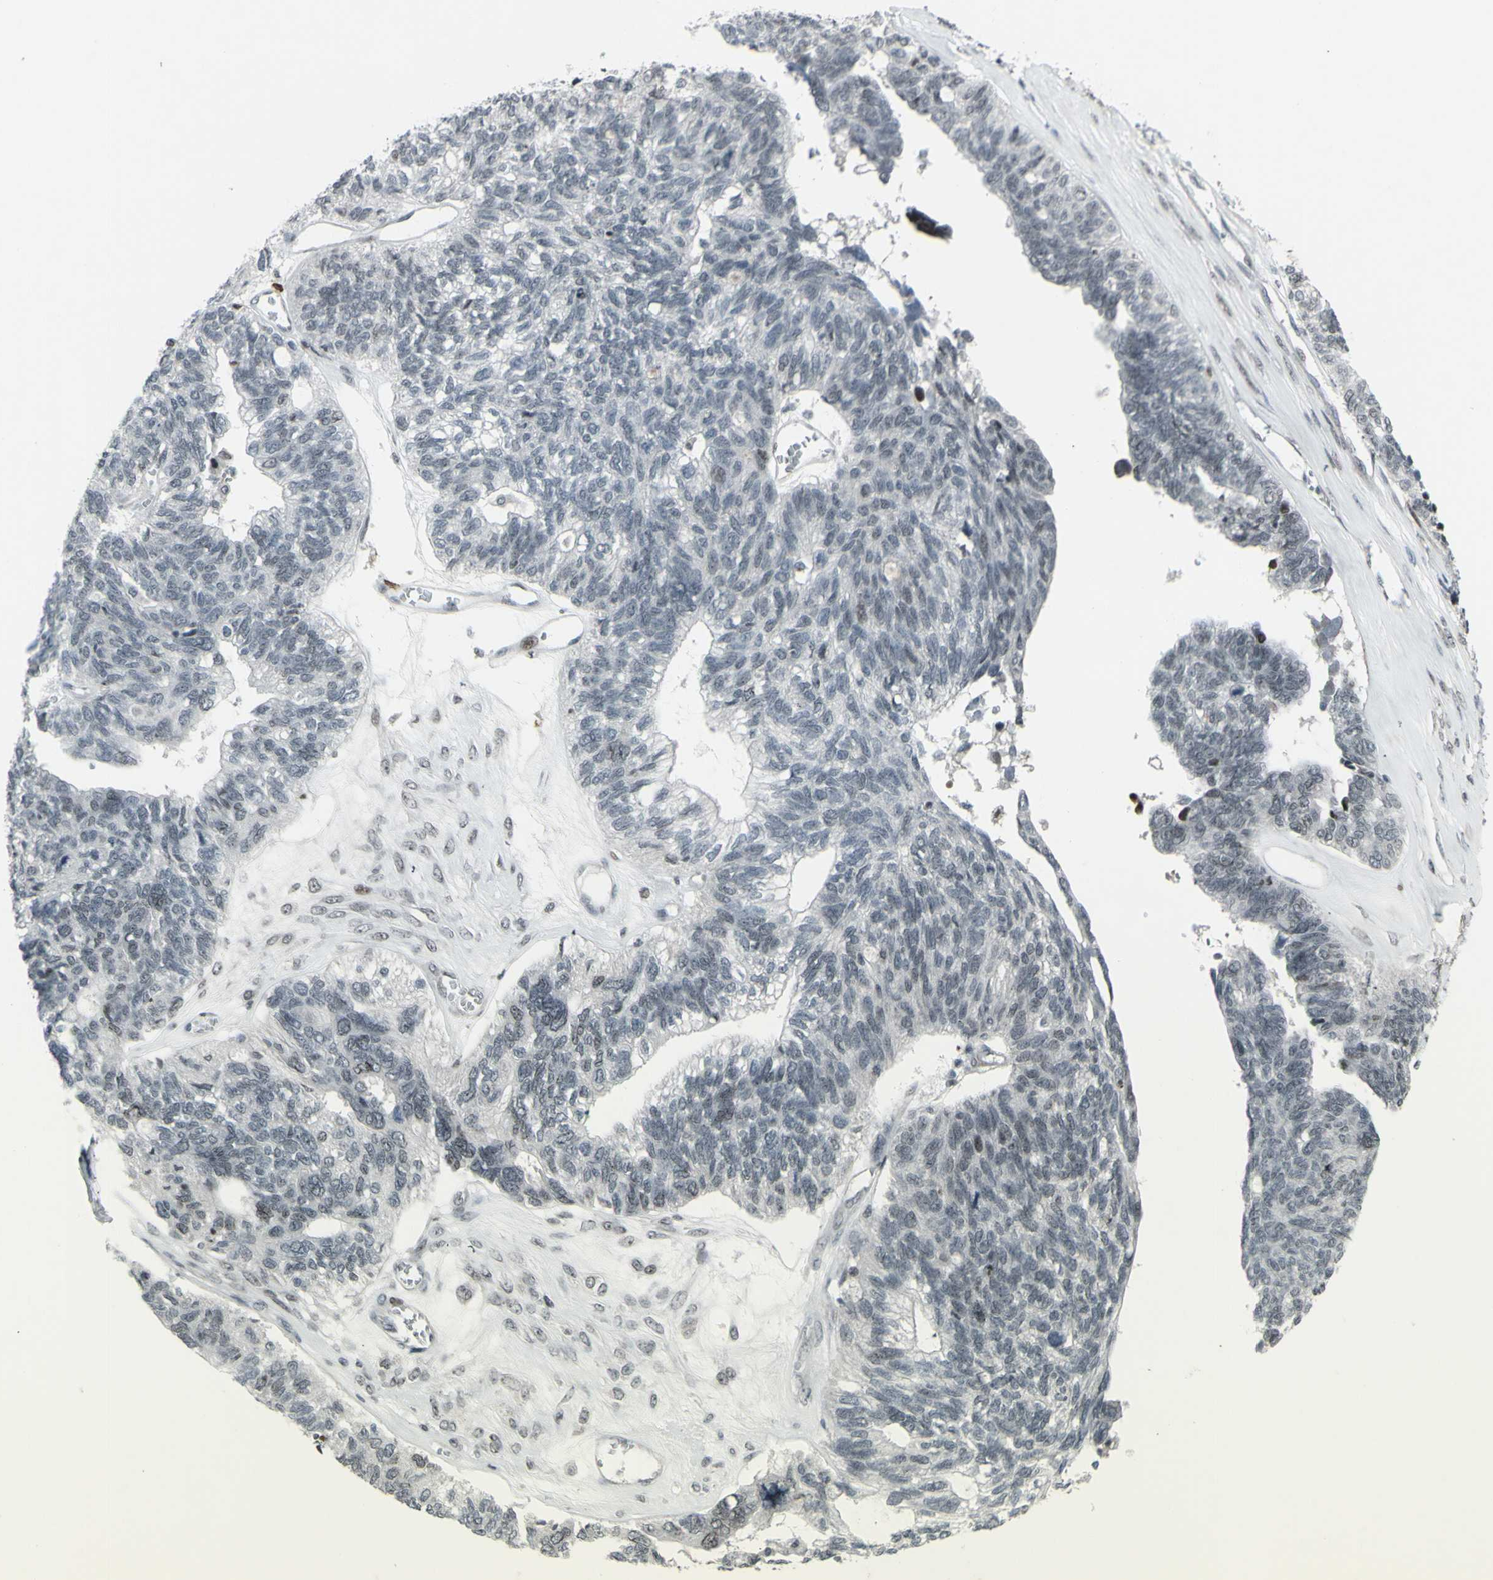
{"staining": {"intensity": "negative", "quantity": "none", "location": "none"}, "tissue": "ovarian cancer", "cell_type": "Tumor cells", "image_type": "cancer", "snomed": [{"axis": "morphology", "description": "Cystadenocarcinoma, serous, NOS"}, {"axis": "topography", "description": "Ovary"}], "caption": "The IHC micrograph has no significant staining in tumor cells of serous cystadenocarcinoma (ovarian) tissue. (Immunohistochemistry, brightfield microscopy, high magnification).", "gene": "SUPT6H", "patient": {"sex": "female", "age": 79}}